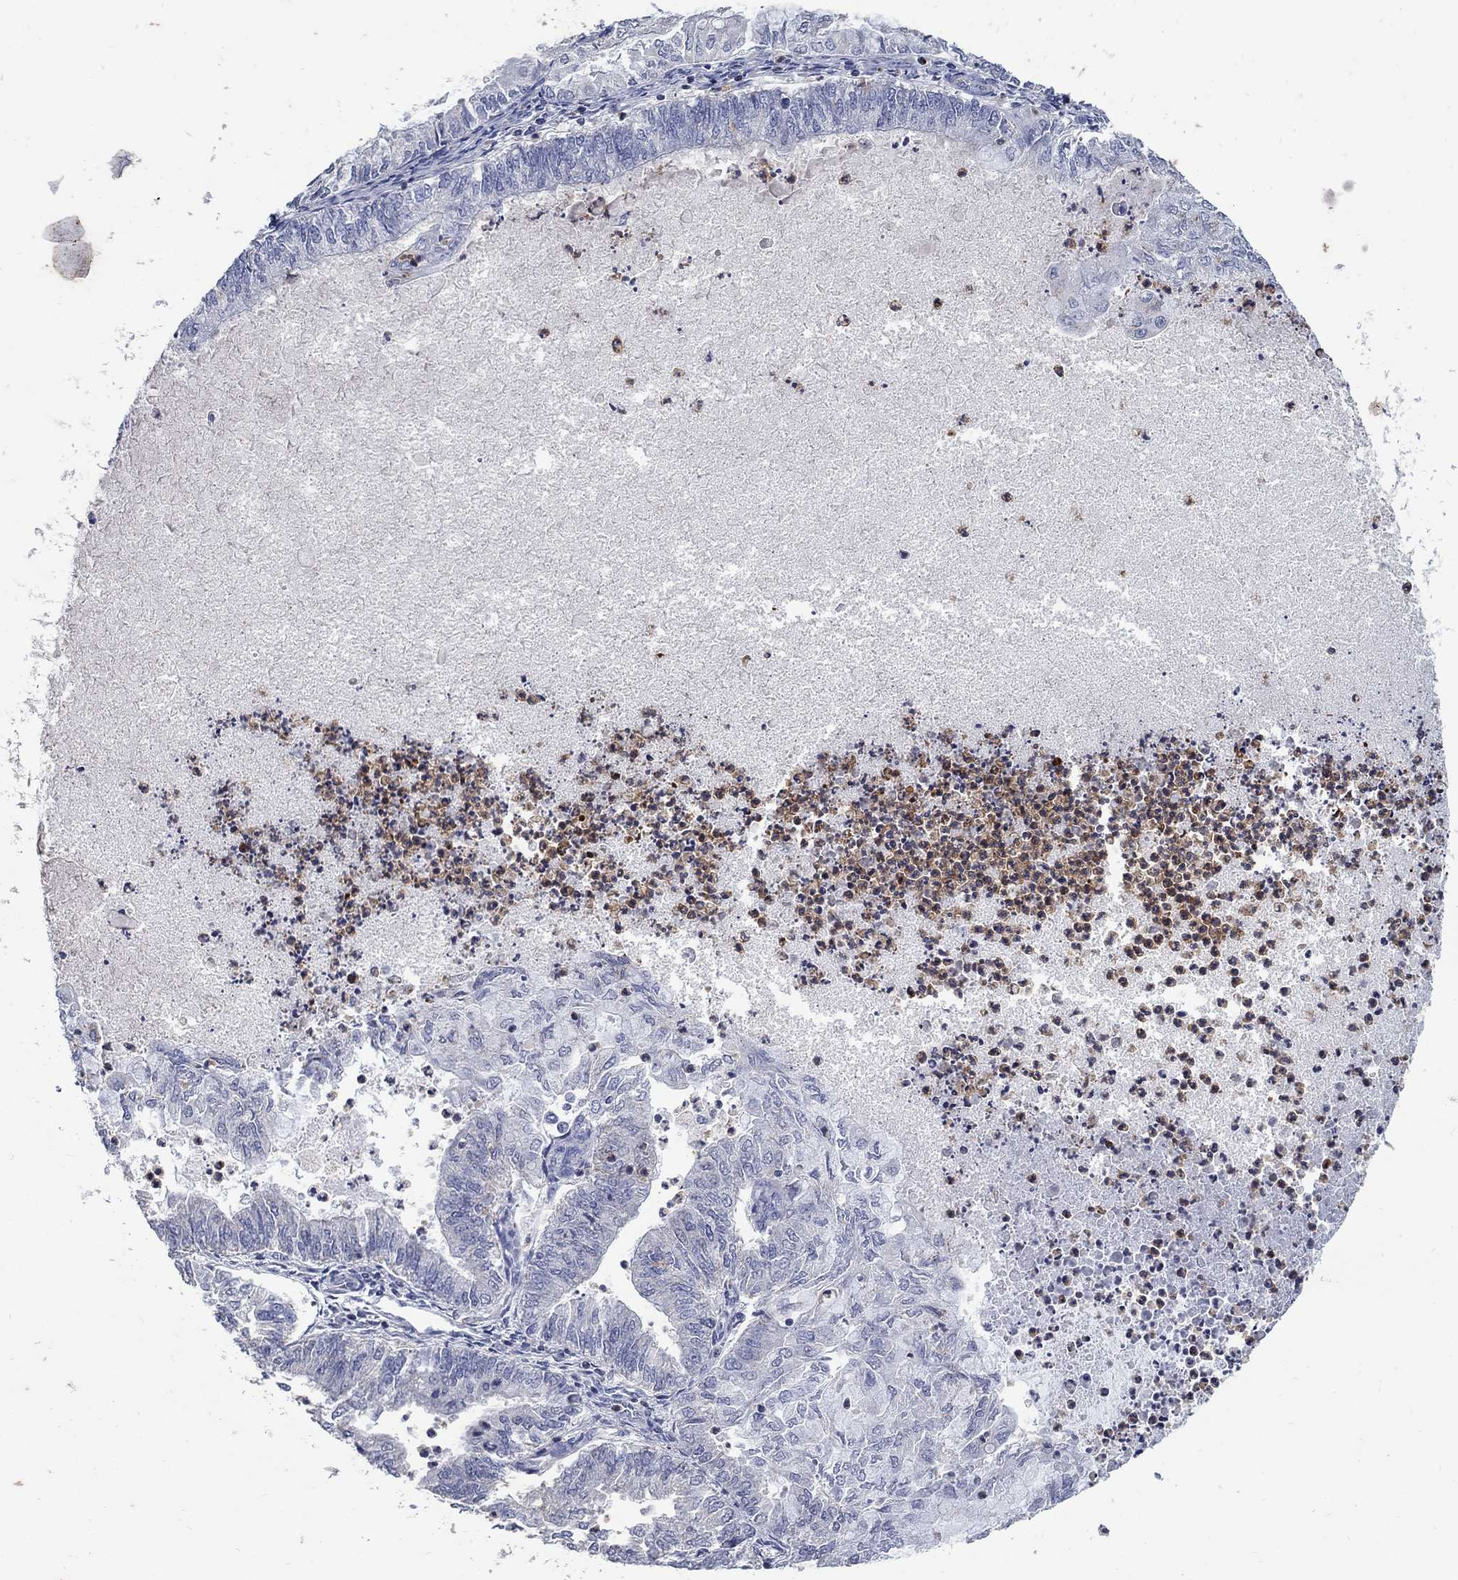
{"staining": {"intensity": "negative", "quantity": "none", "location": "none"}, "tissue": "endometrial cancer", "cell_type": "Tumor cells", "image_type": "cancer", "snomed": [{"axis": "morphology", "description": "Adenocarcinoma, NOS"}, {"axis": "topography", "description": "Endometrium"}], "caption": "Adenocarcinoma (endometrial) stained for a protein using immunohistochemistry displays no expression tumor cells.", "gene": "HMX2", "patient": {"sex": "female", "age": 59}}